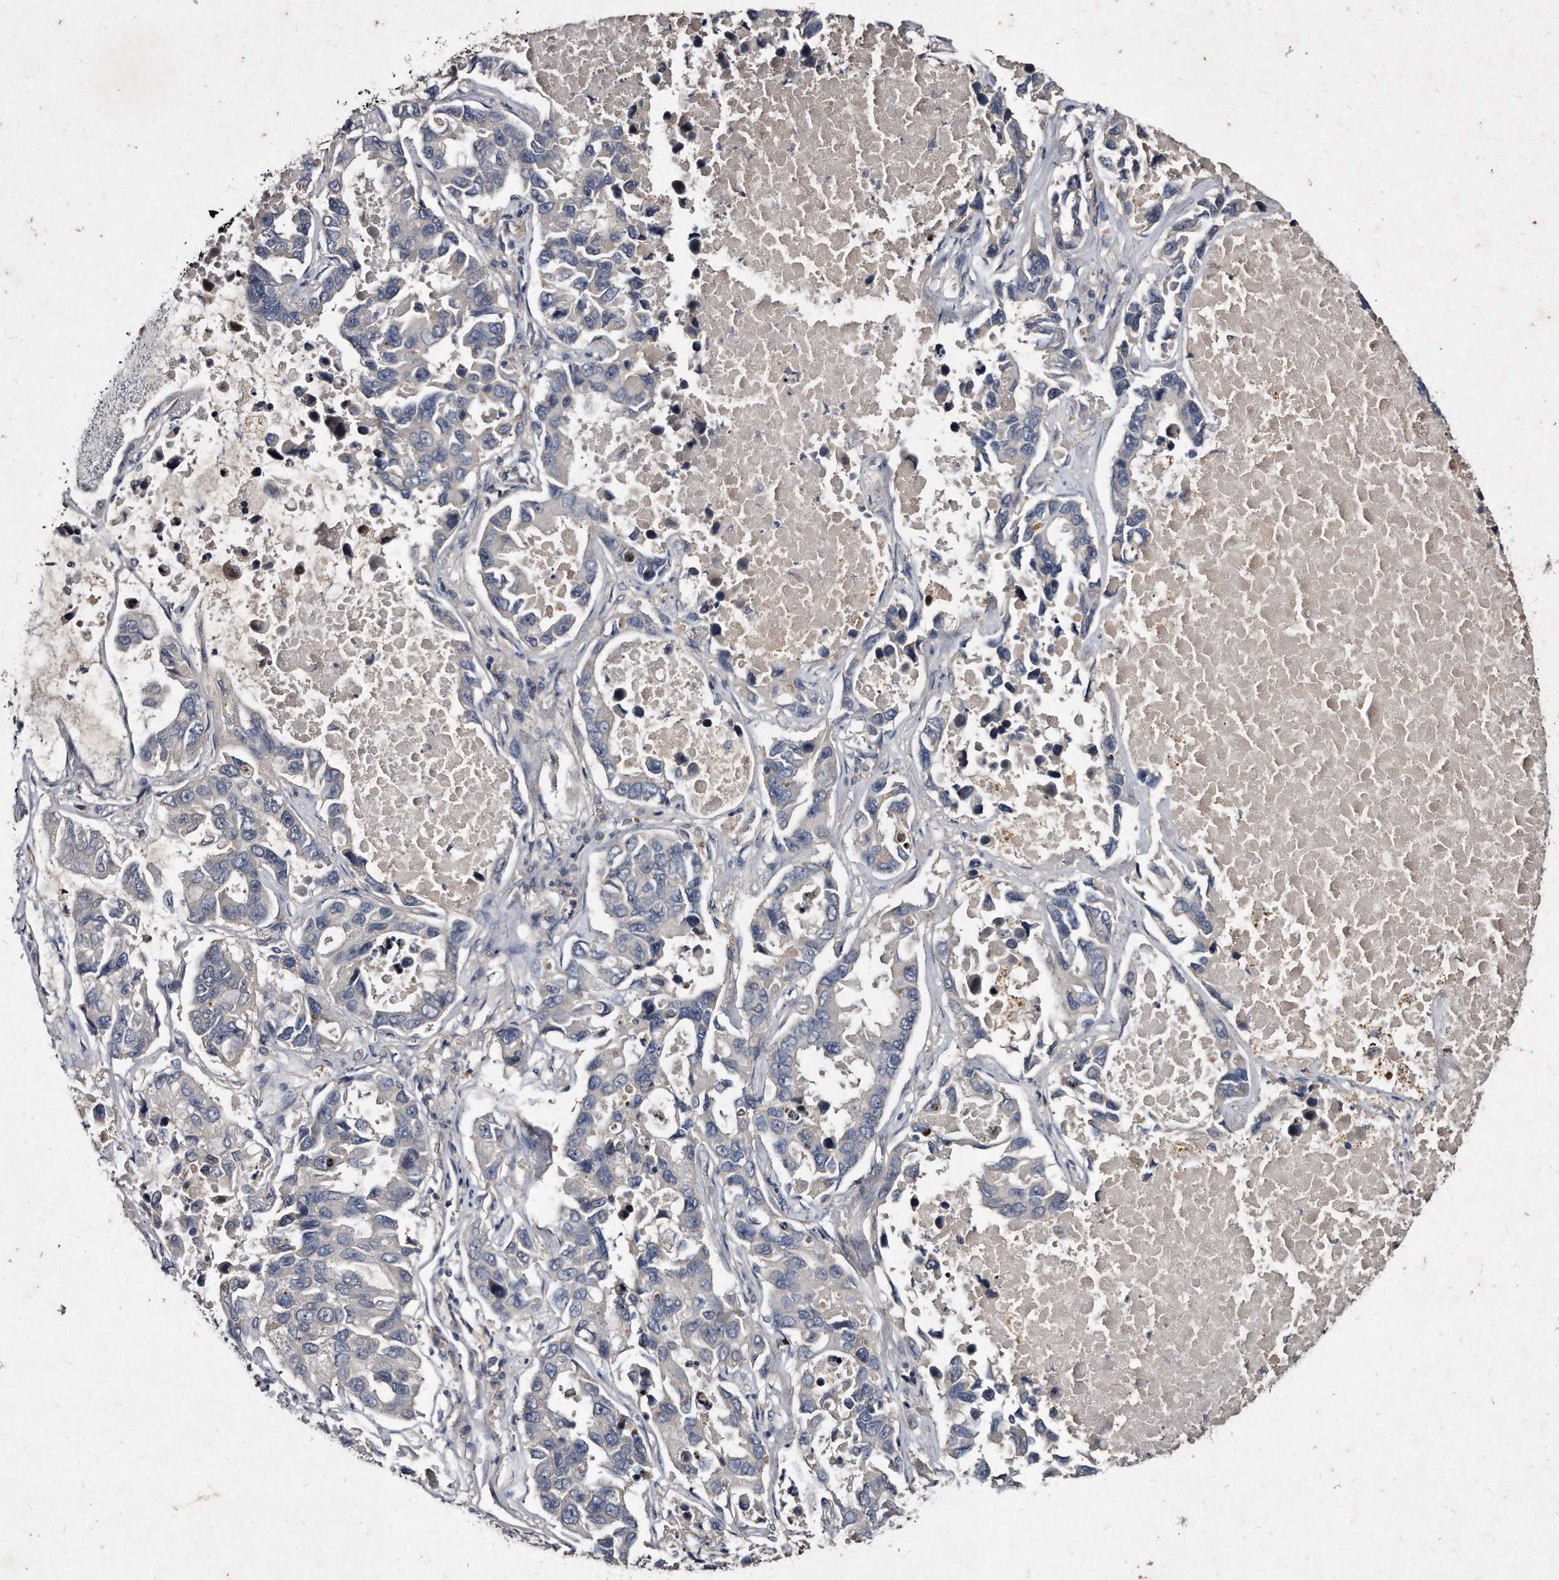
{"staining": {"intensity": "negative", "quantity": "none", "location": "none"}, "tissue": "lung cancer", "cell_type": "Tumor cells", "image_type": "cancer", "snomed": [{"axis": "morphology", "description": "Adenocarcinoma, NOS"}, {"axis": "topography", "description": "Lung"}], "caption": "Immunohistochemistry (IHC) micrograph of human lung adenocarcinoma stained for a protein (brown), which shows no positivity in tumor cells. (DAB immunohistochemistry (IHC), high magnification).", "gene": "KLHDC3", "patient": {"sex": "male", "age": 64}}